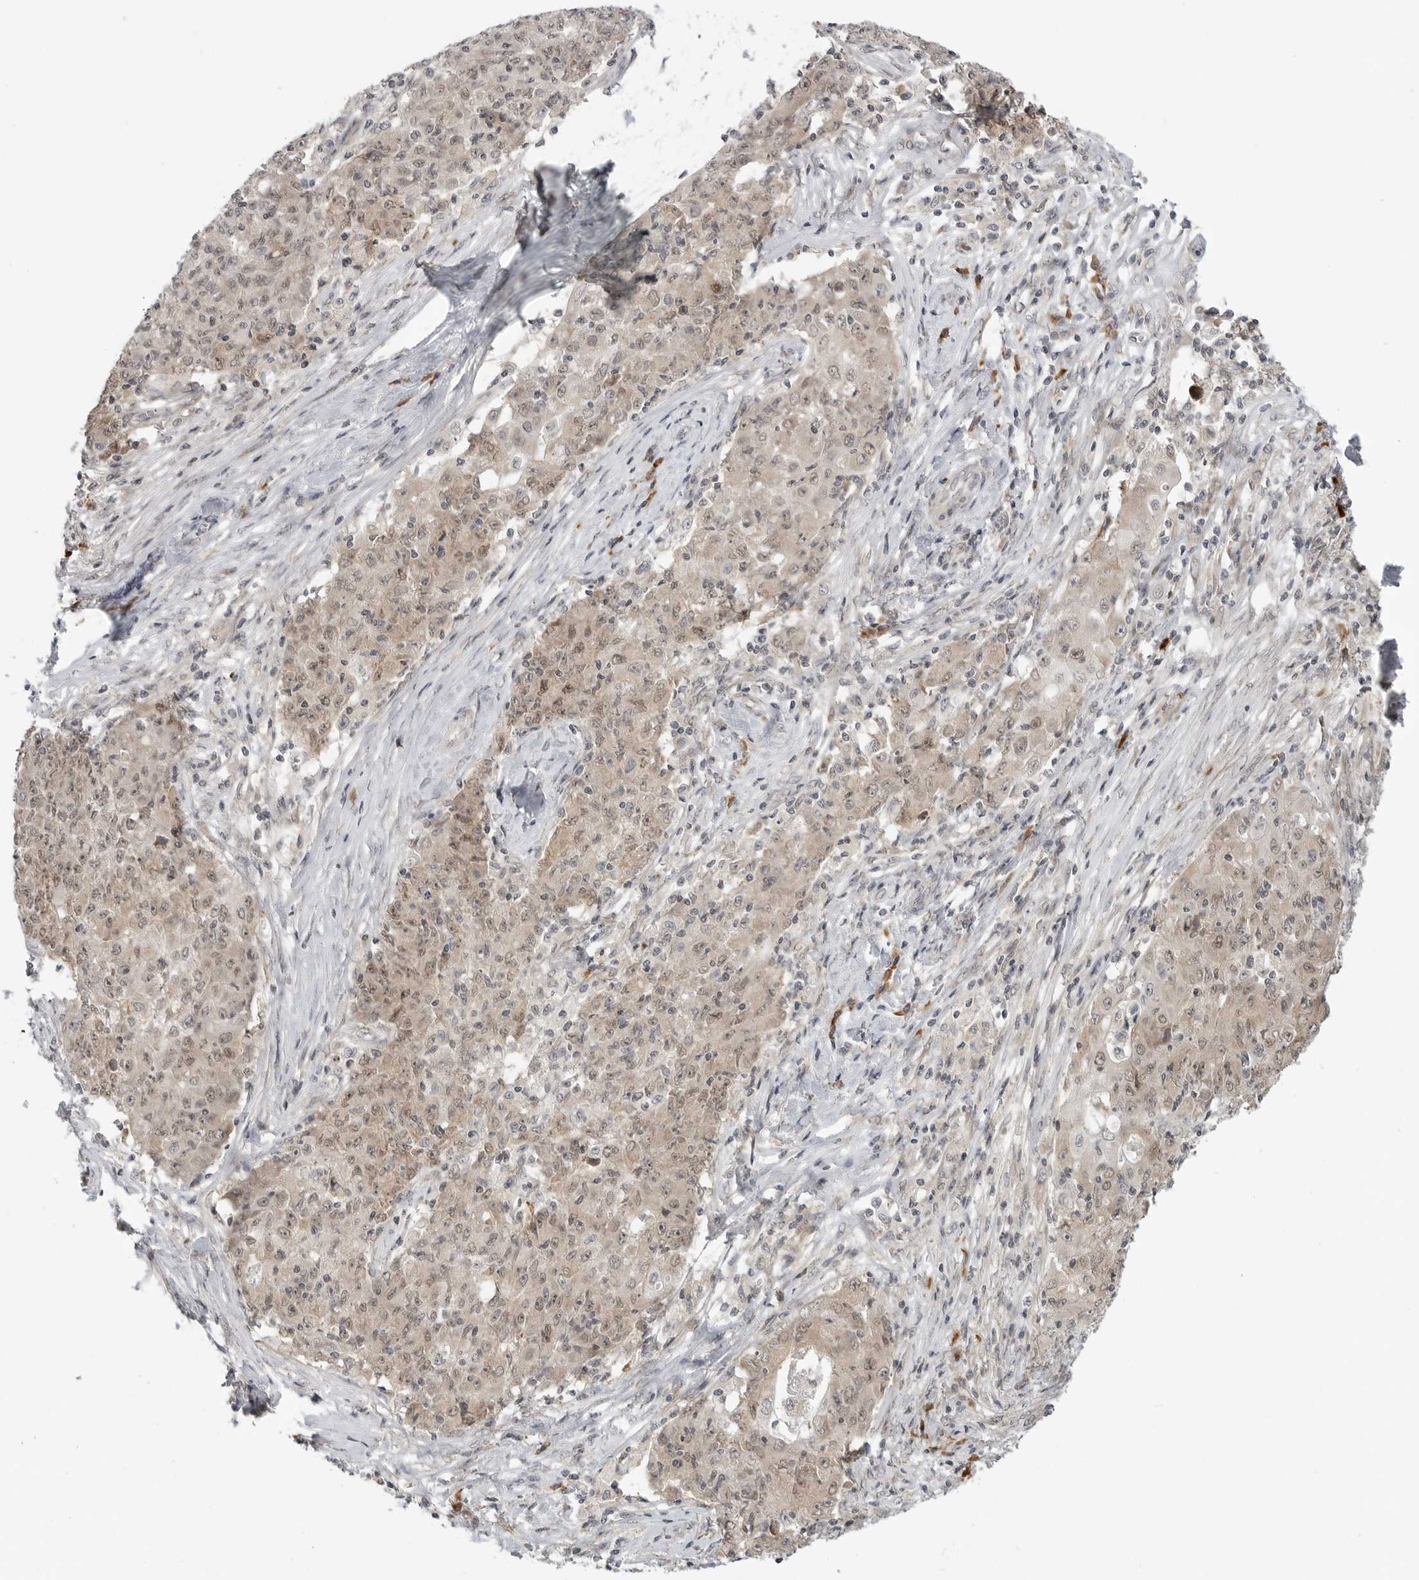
{"staining": {"intensity": "weak", "quantity": ">75%", "location": "cytoplasmic/membranous,nuclear"}, "tissue": "ovarian cancer", "cell_type": "Tumor cells", "image_type": "cancer", "snomed": [{"axis": "morphology", "description": "Carcinoma, endometroid"}, {"axis": "topography", "description": "Ovary"}], "caption": "DAB immunohistochemical staining of human endometroid carcinoma (ovarian) displays weak cytoplasmic/membranous and nuclear protein expression in about >75% of tumor cells.", "gene": "CEP295NL", "patient": {"sex": "female", "age": 42}}